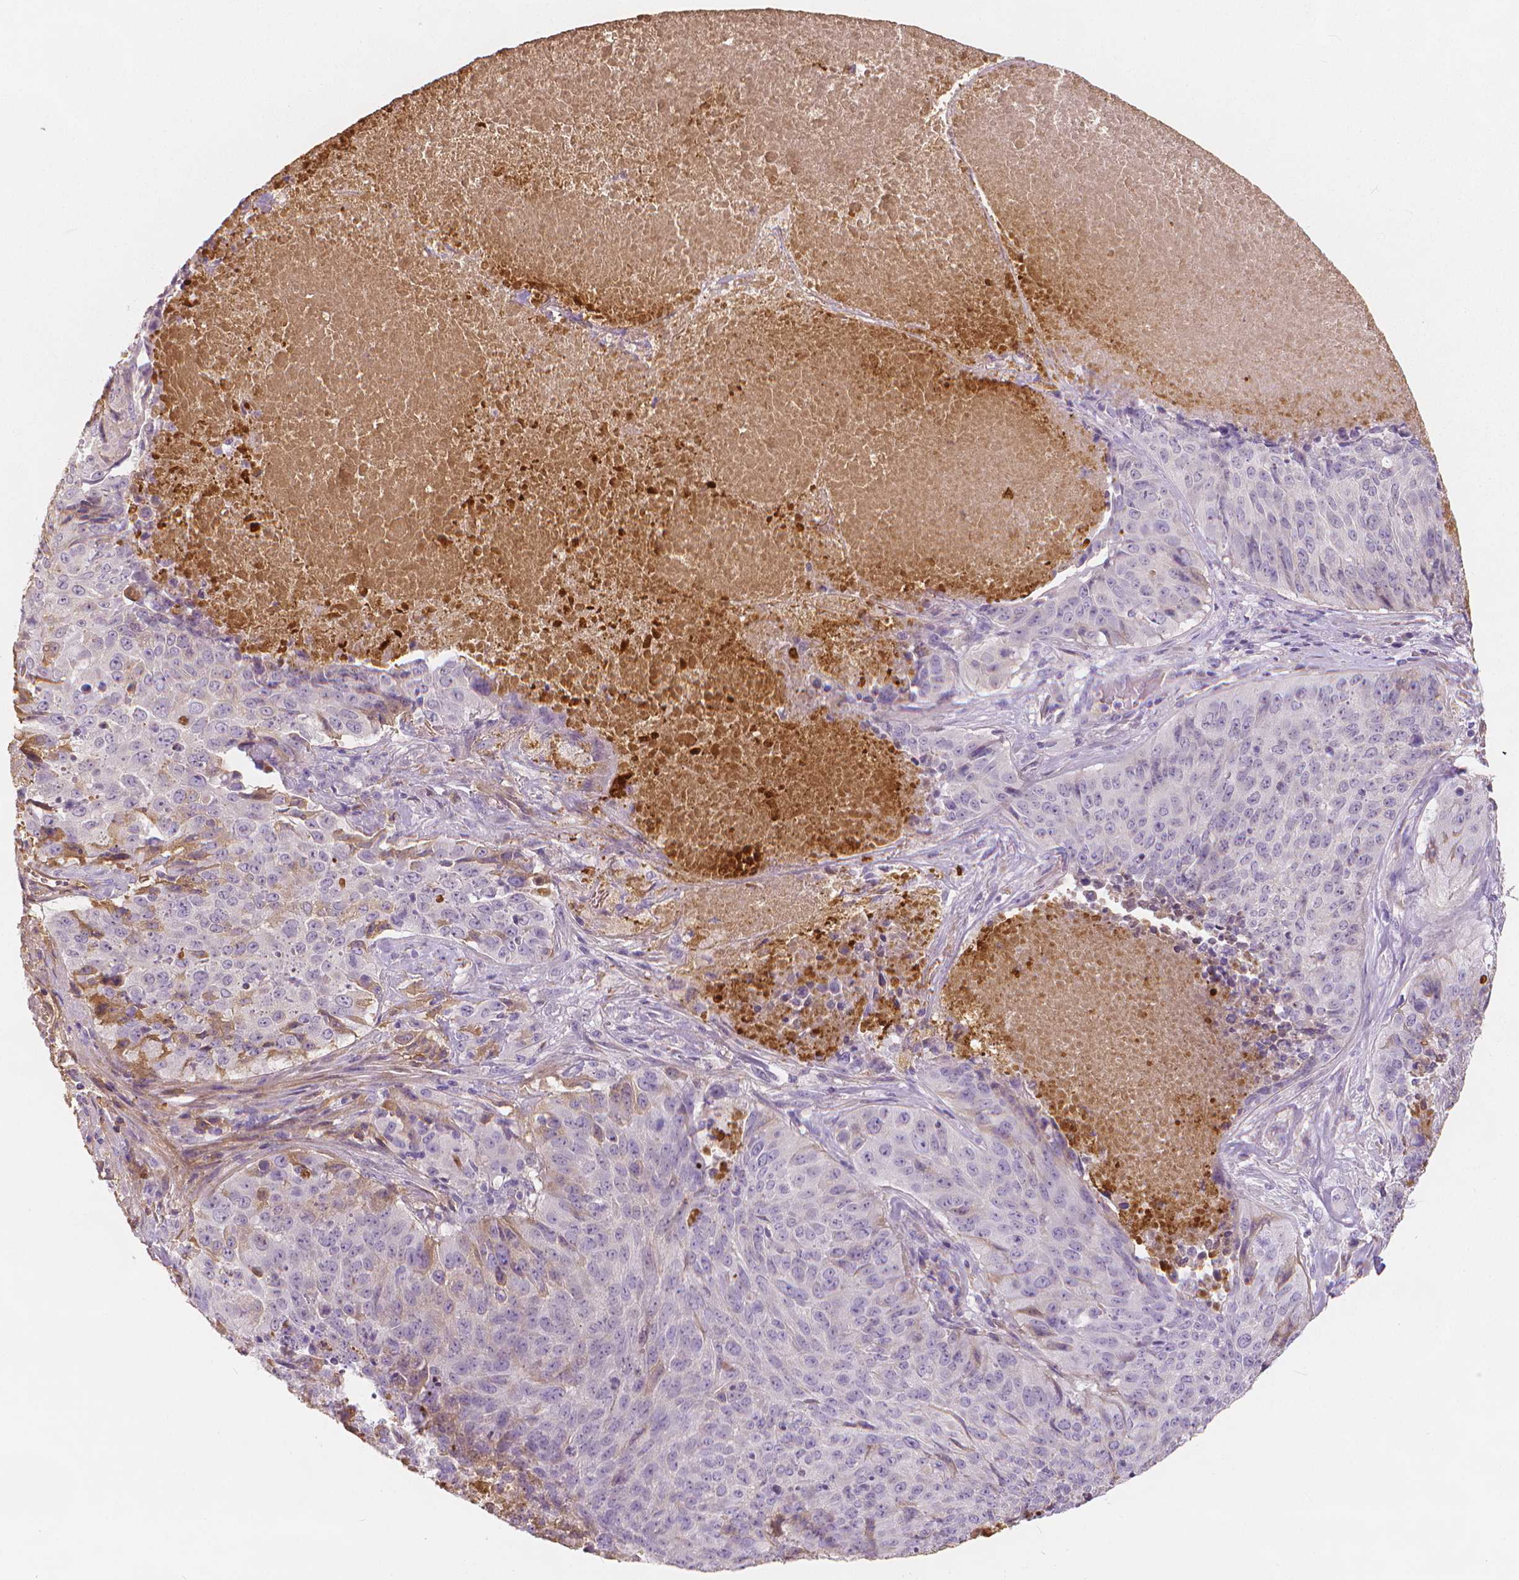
{"staining": {"intensity": "negative", "quantity": "none", "location": "none"}, "tissue": "lung cancer", "cell_type": "Tumor cells", "image_type": "cancer", "snomed": [{"axis": "morphology", "description": "Normal tissue, NOS"}, {"axis": "morphology", "description": "Squamous cell carcinoma, NOS"}, {"axis": "topography", "description": "Bronchus"}, {"axis": "topography", "description": "Lung"}], "caption": "IHC of lung cancer displays no positivity in tumor cells.", "gene": "APOA4", "patient": {"sex": "male", "age": 64}}